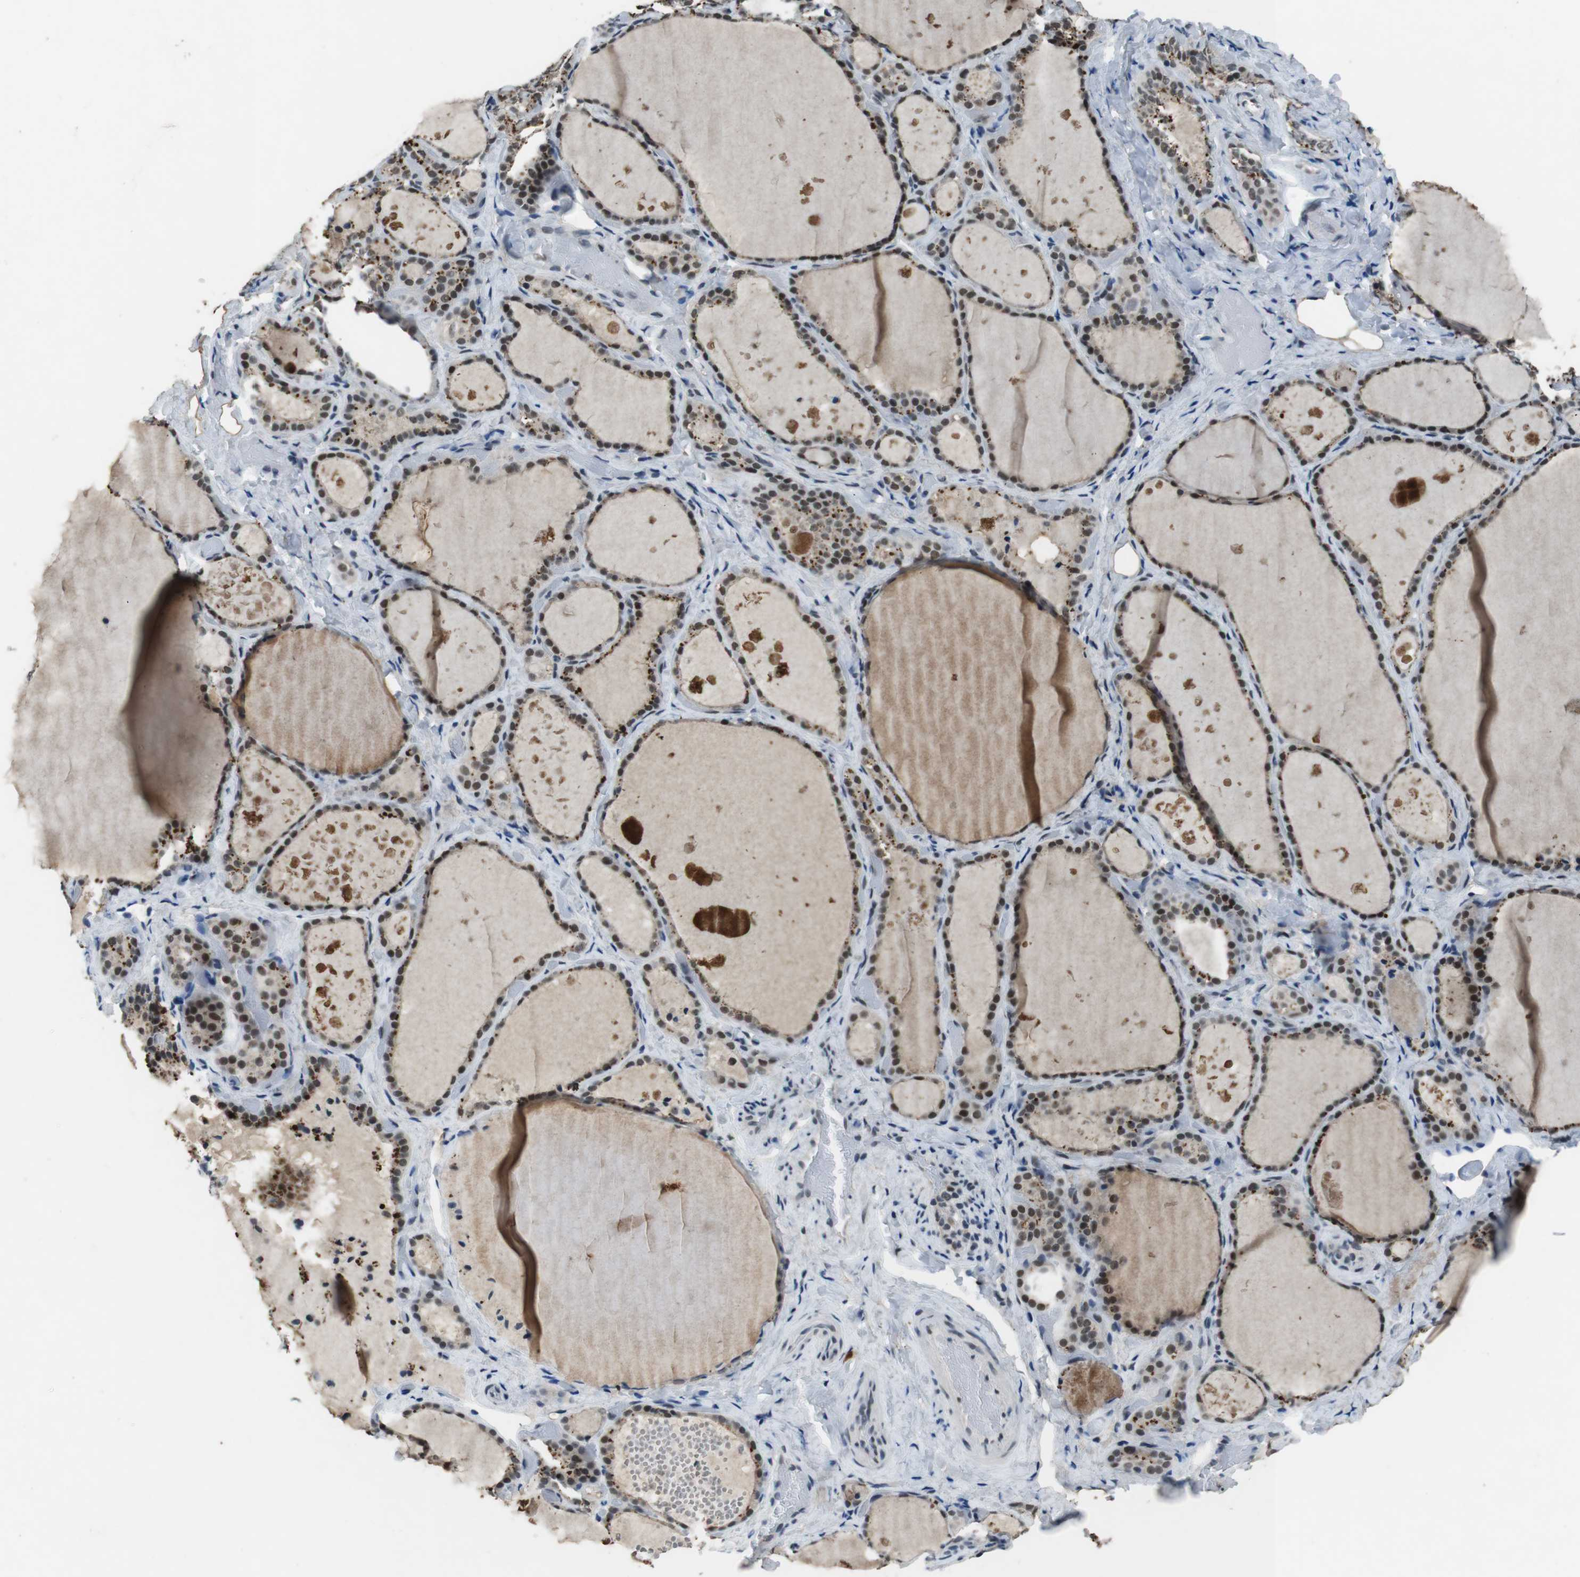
{"staining": {"intensity": "moderate", "quantity": "25%-75%", "location": "cytoplasmic/membranous,nuclear"}, "tissue": "thyroid gland", "cell_type": "Glandular cells", "image_type": "normal", "snomed": [{"axis": "morphology", "description": "Normal tissue, NOS"}, {"axis": "topography", "description": "Thyroid gland"}], "caption": "A medium amount of moderate cytoplasmic/membranous,nuclear positivity is present in approximately 25%-75% of glandular cells in benign thyroid gland. The staining is performed using DAB (3,3'-diaminobenzidine) brown chromogen to label protein expression. The nuclei are counter-stained blue using hematoxylin.", "gene": "USP7", "patient": {"sex": "female", "age": 44}}